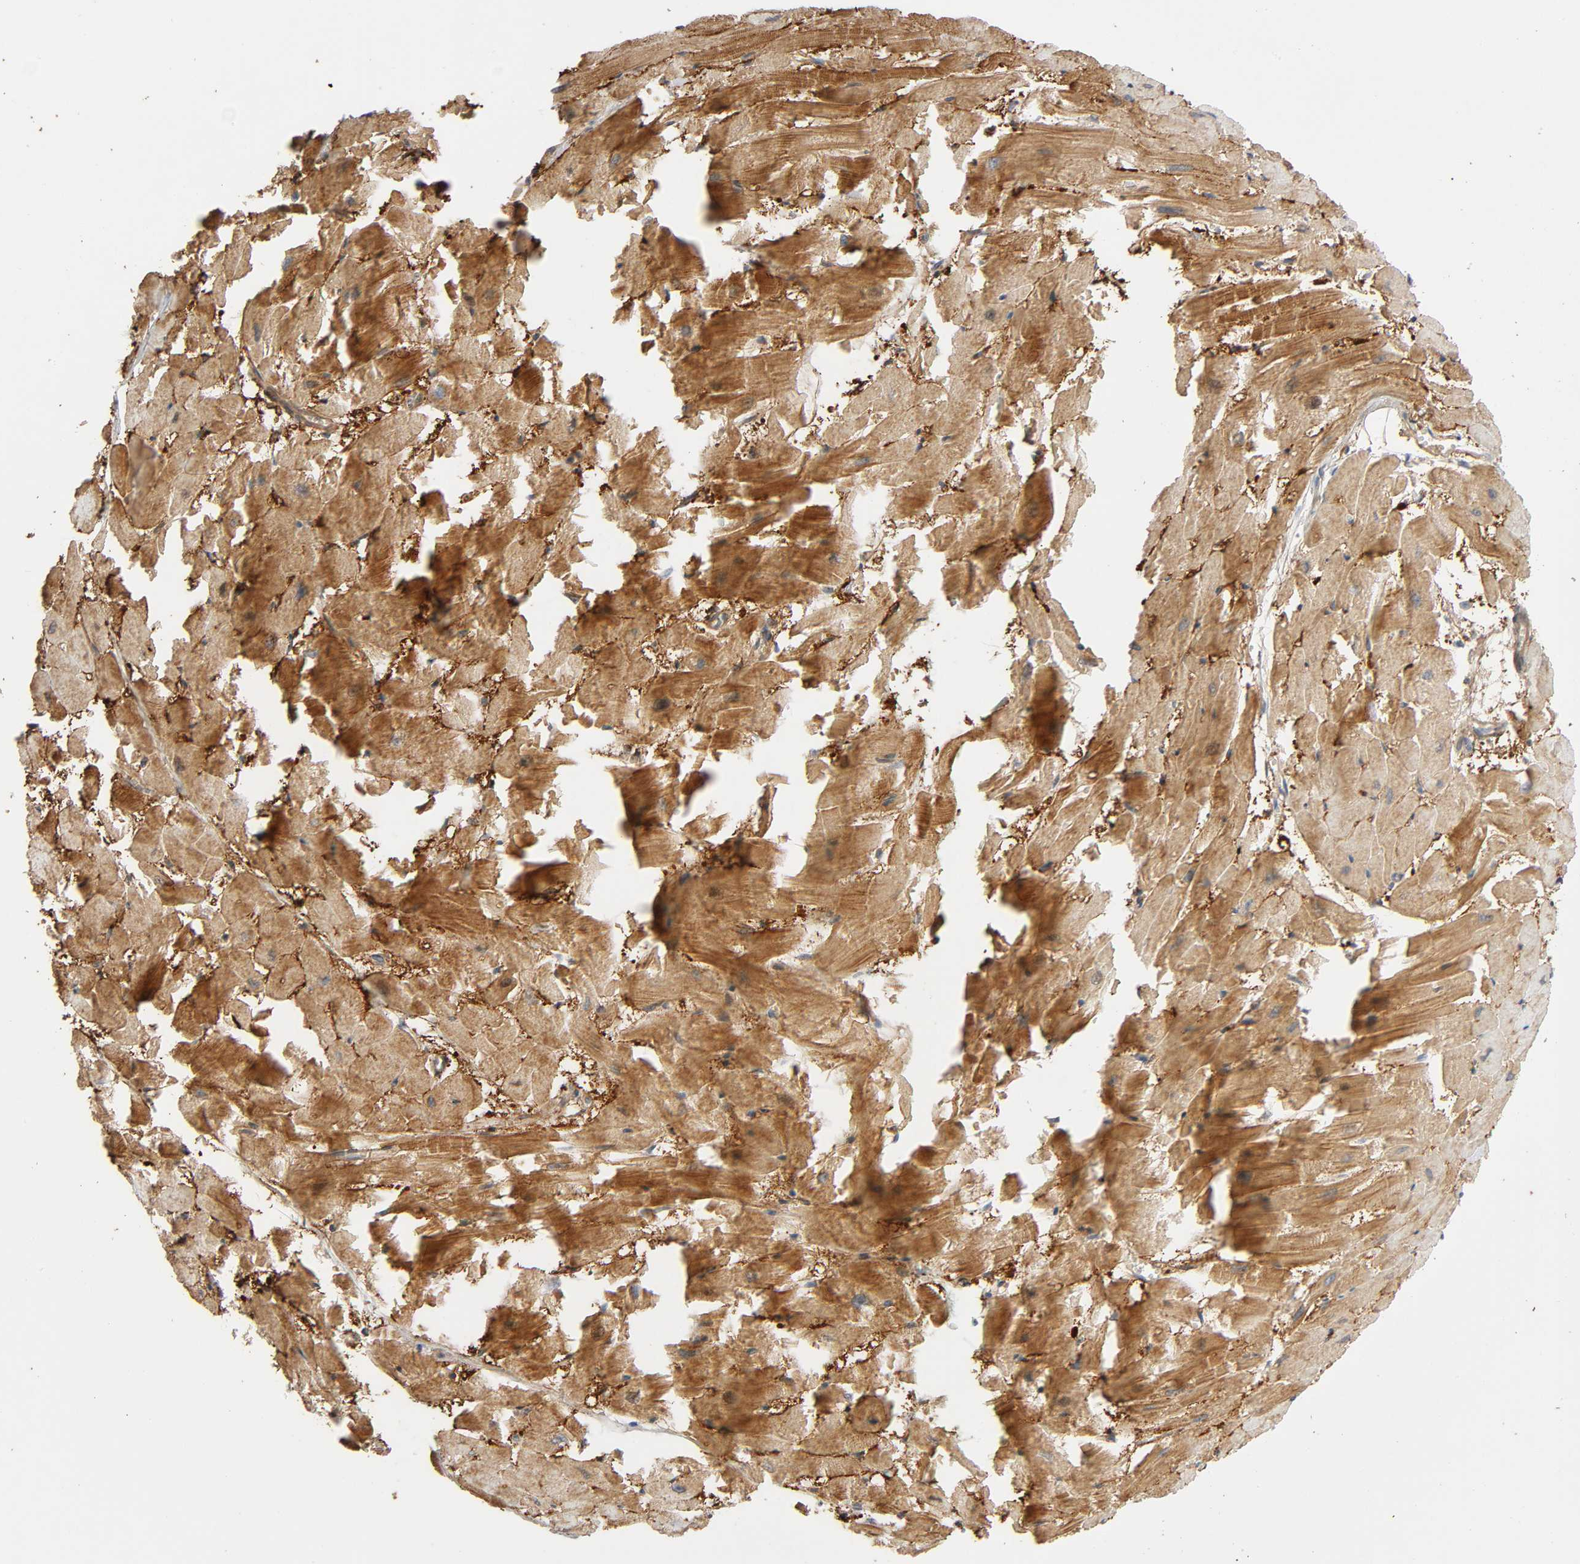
{"staining": {"intensity": "moderate", "quantity": "25%-75%", "location": "cytoplasmic/membranous"}, "tissue": "heart muscle", "cell_type": "Cardiomyocytes", "image_type": "normal", "snomed": [{"axis": "morphology", "description": "Normal tissue, NOS"}, {"axis": "topography", "description": "Heart"}], "caption": "A brown stain shows moderate cytoplasmic/membranous expression of a protein in cardiomyocytes of benign human heart muscle.", "gene": "SGSM1", "patient": {"sex": "female", "age": 19}}